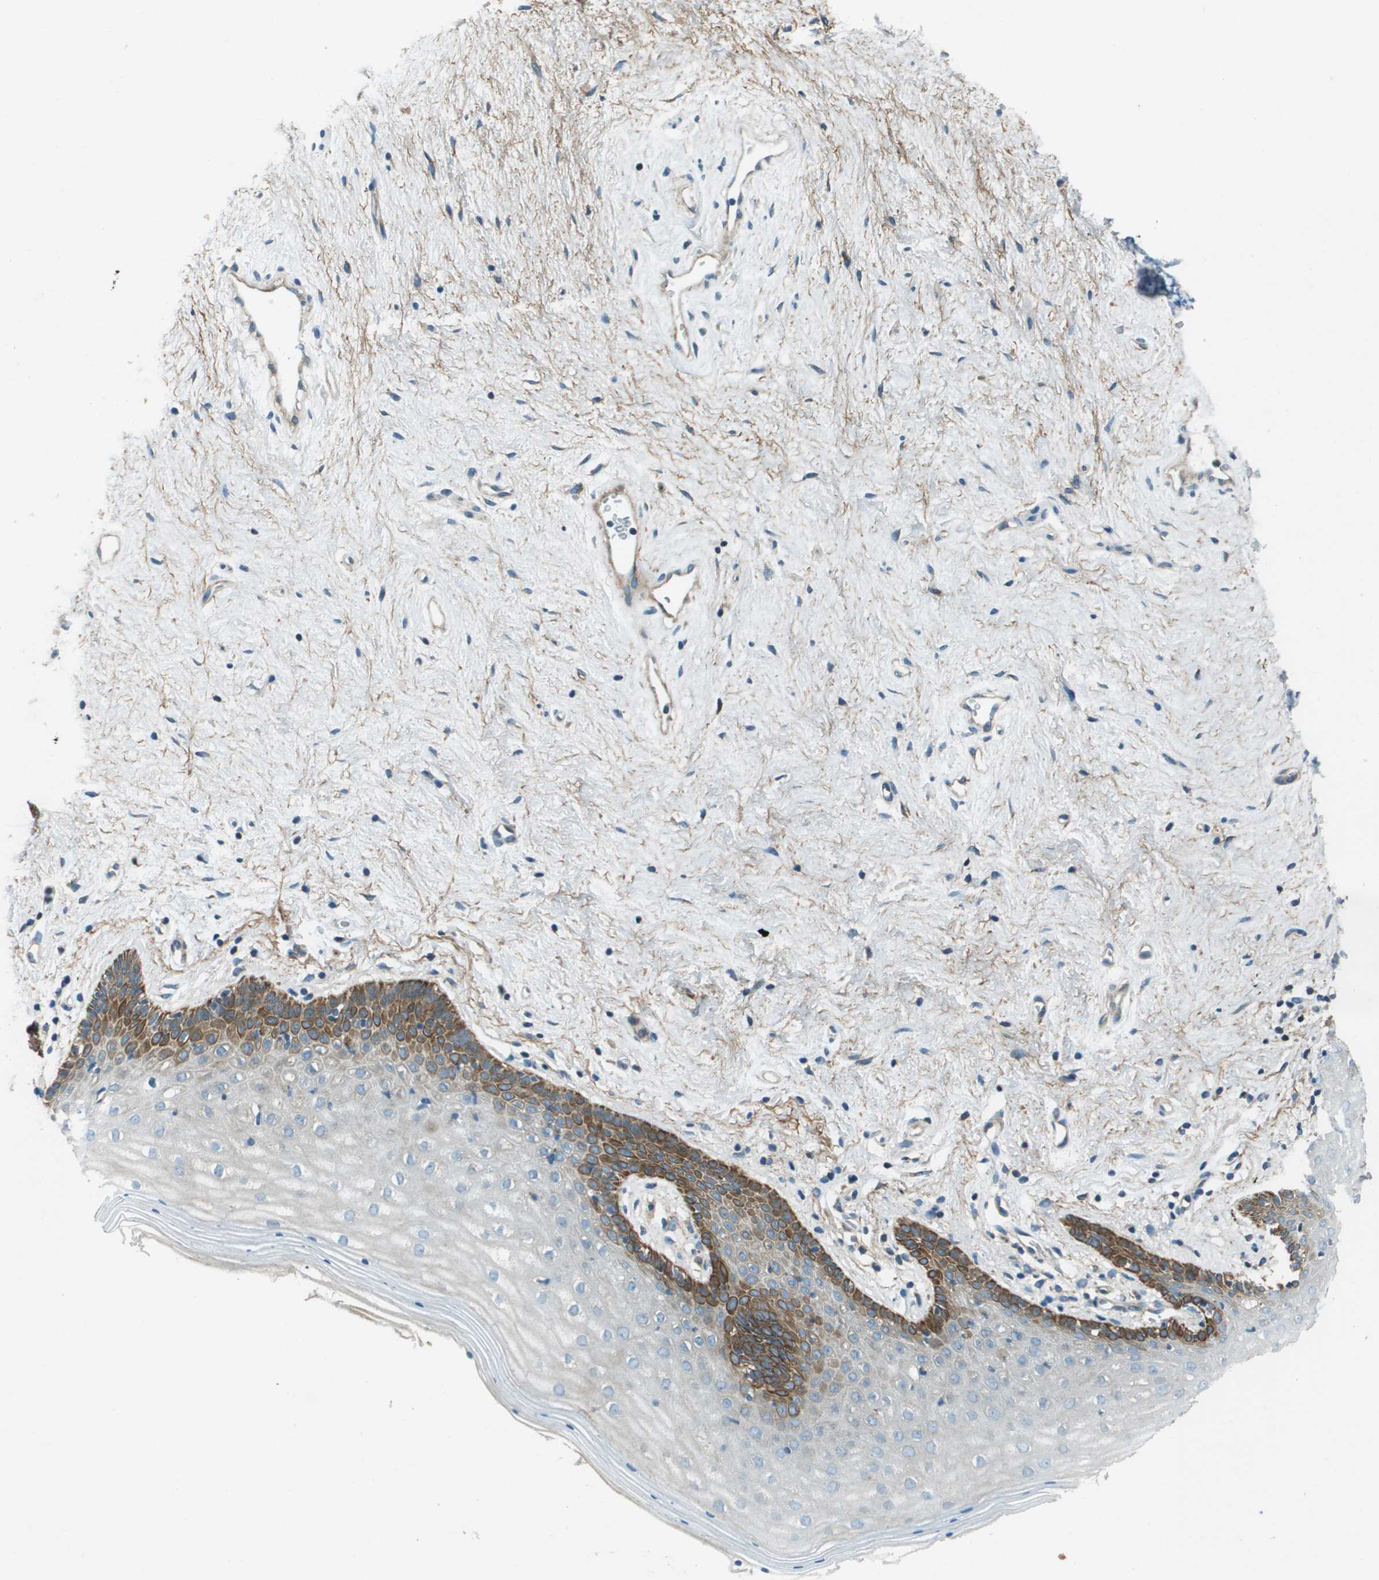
{"staining": {"intensity": "moderate", "quantity": "25%-75%", "location": "cytoplasmic/membranous"}, "tissue": "vagina", "cell_type": "Squamous epithelial cells", "image_type": "normal", "snomed": [{"axis": "morphology", "description": "Normal tissue, NOS"}, {"axis": "topography", "description": "Vagina"}], "caption": "This photomicrograph reveals immunohistochemistry (IHC) staining of normal human vagina, with medium moderate cytoplasmic/membranous staining in about 25%-75% of squamous epithelial cells.", "gene": "MIGA1", "patient": {"sex": "female", "age": 44}}